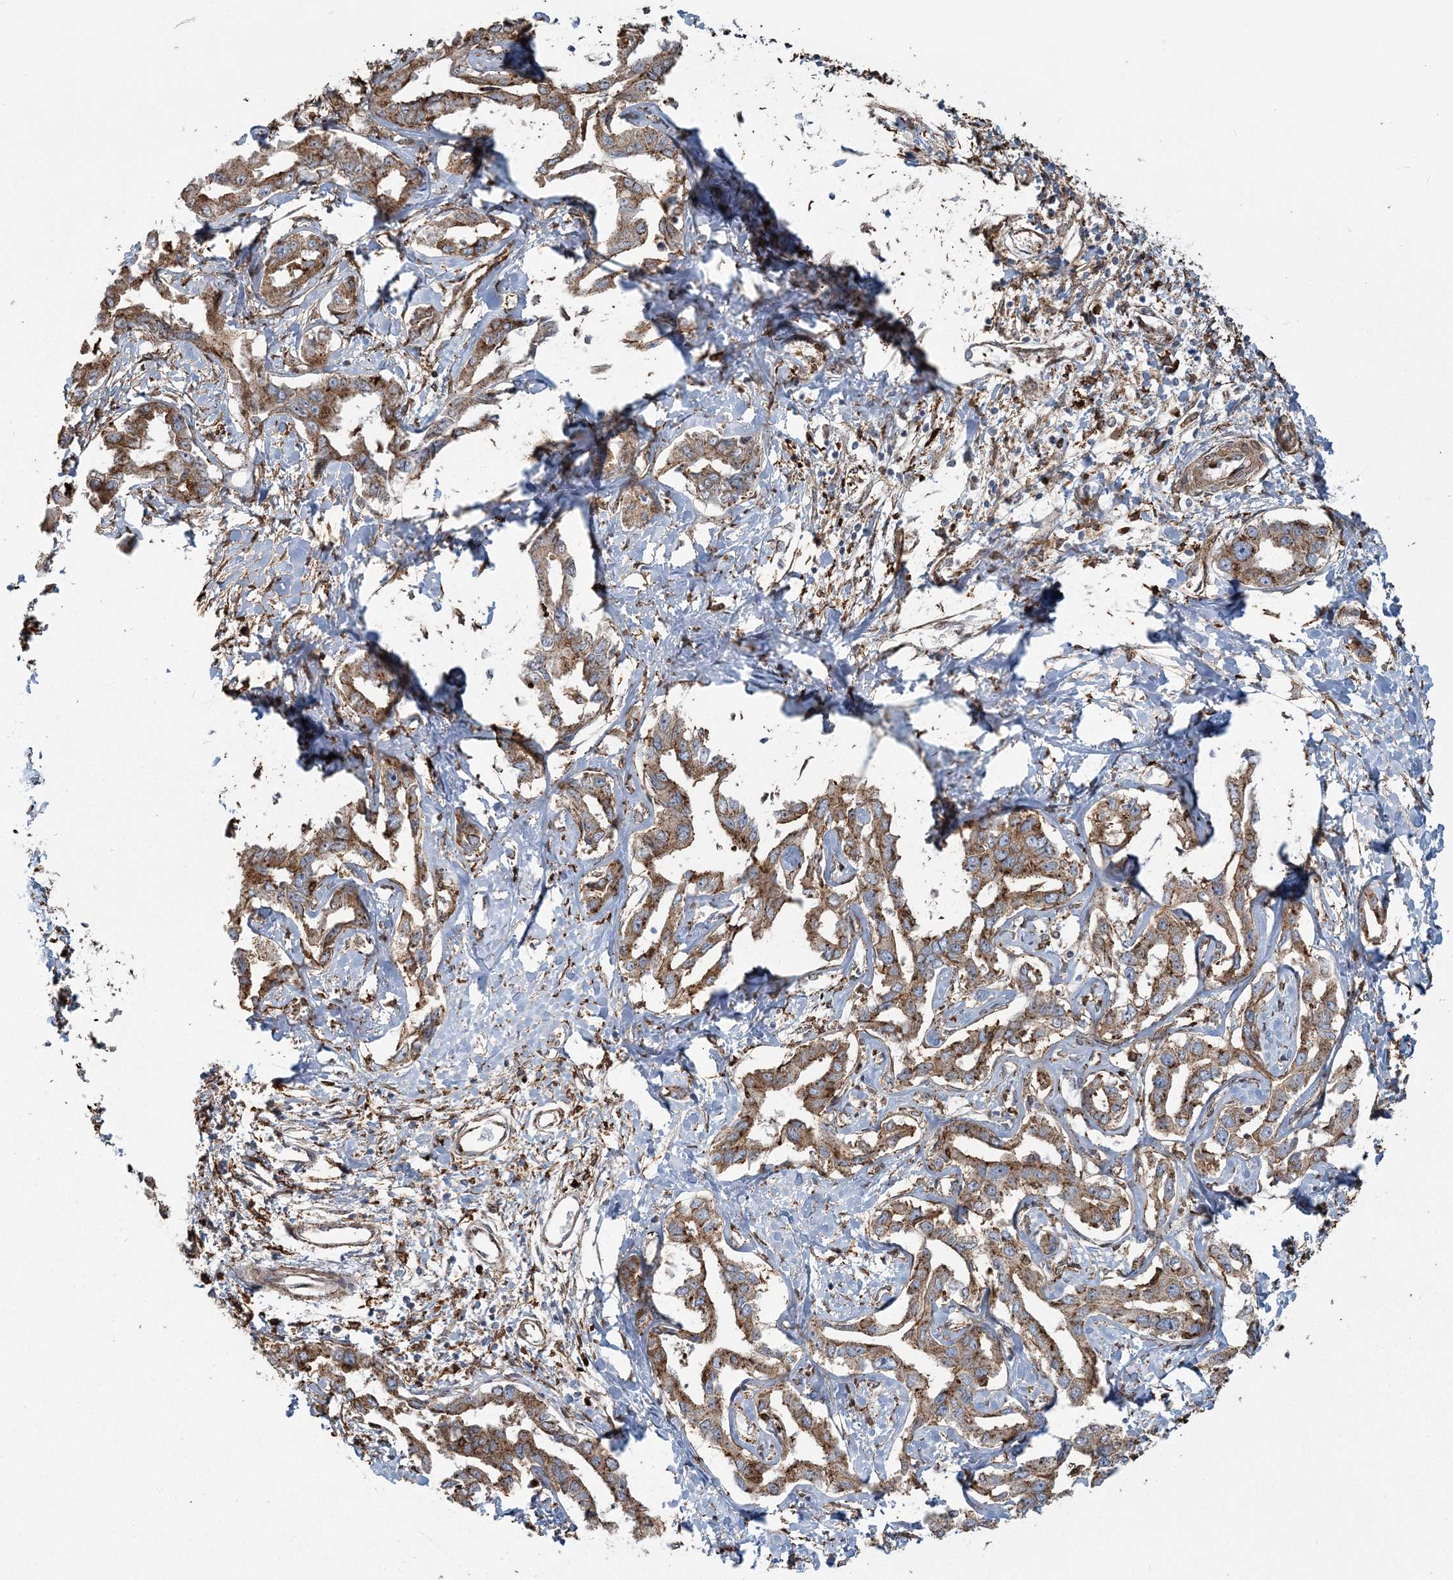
{"staining": {"intensity": "moderate", "quantity": ">75%", "location": "cytoplasmic/membranous"}, "tissue": "liver cancer", "cell_type": "Tumor cells", "image_type": "cancer", "snomed": [{"axis": "morphology", "description": "Cholangiocarcinoma"}, {"axis": "topography", "description": "Liver"}], "caption": "Cholangiocarcinoma (liver) stained with a protein marker displays moderate staining in tumor cells.", "gene": "TRAF3IP2", "patient": {"sex": "male", "age": 59}}